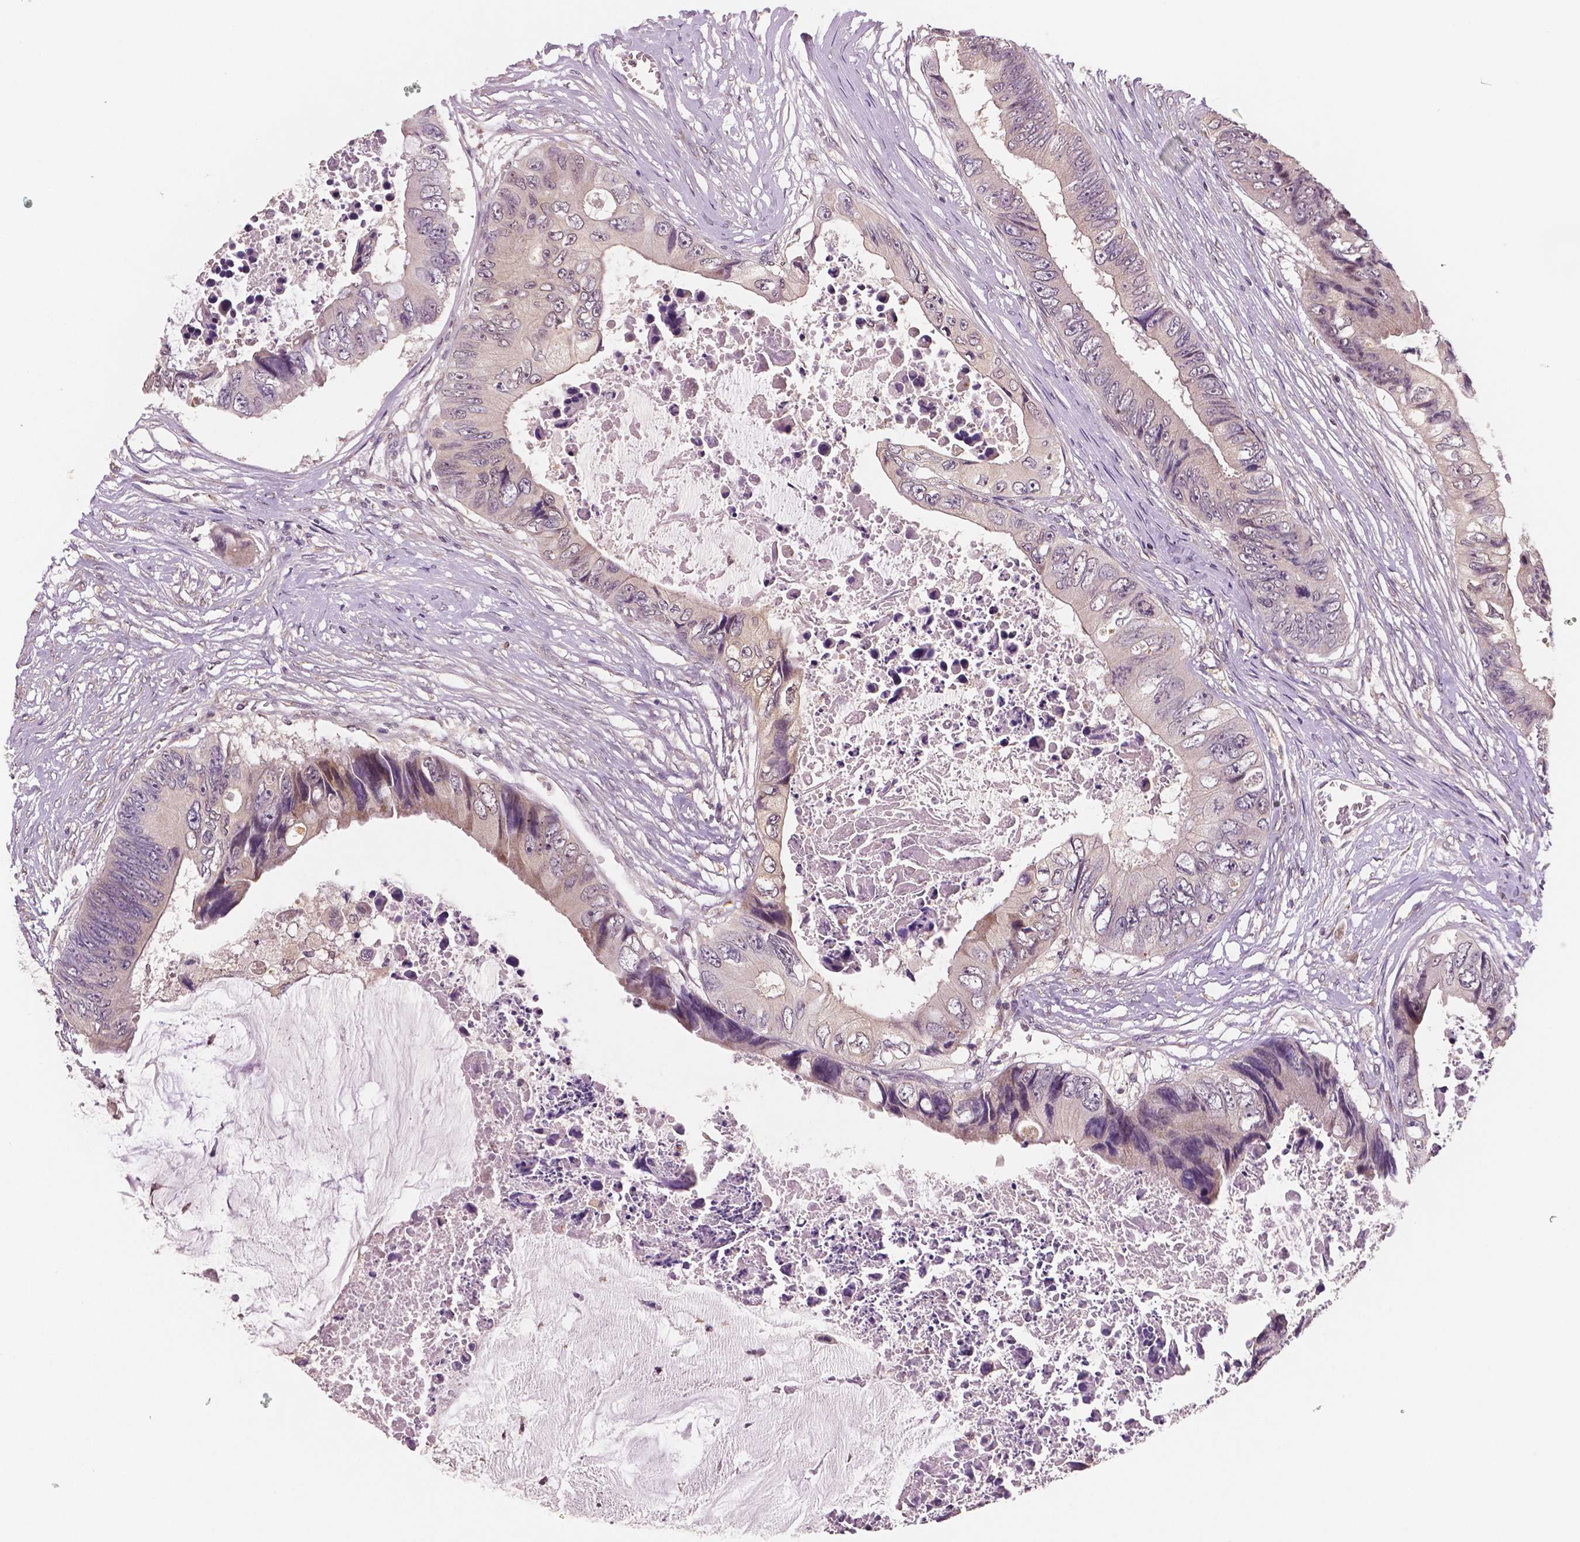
{"staining": {"intensity": "negative", "quantity": "none", "location": "none"}, "tissue": "colorectal cancer", "cell_type": "Tumor cells", "image_type": "cancer", "snomed": [{"axis": "morphology", "description": "Adenocarcinoma, NOS"}, {"axis": "topography", "description": "Rectum"}], "caption": "Immunohistochemistry (IHC) image of human colorectal adenocarcinoma stained for a protein (brown), which reveals no positivity in tumor cells.", "gene": "STAT3", "patient": {"sex": "male", "age": 63}}